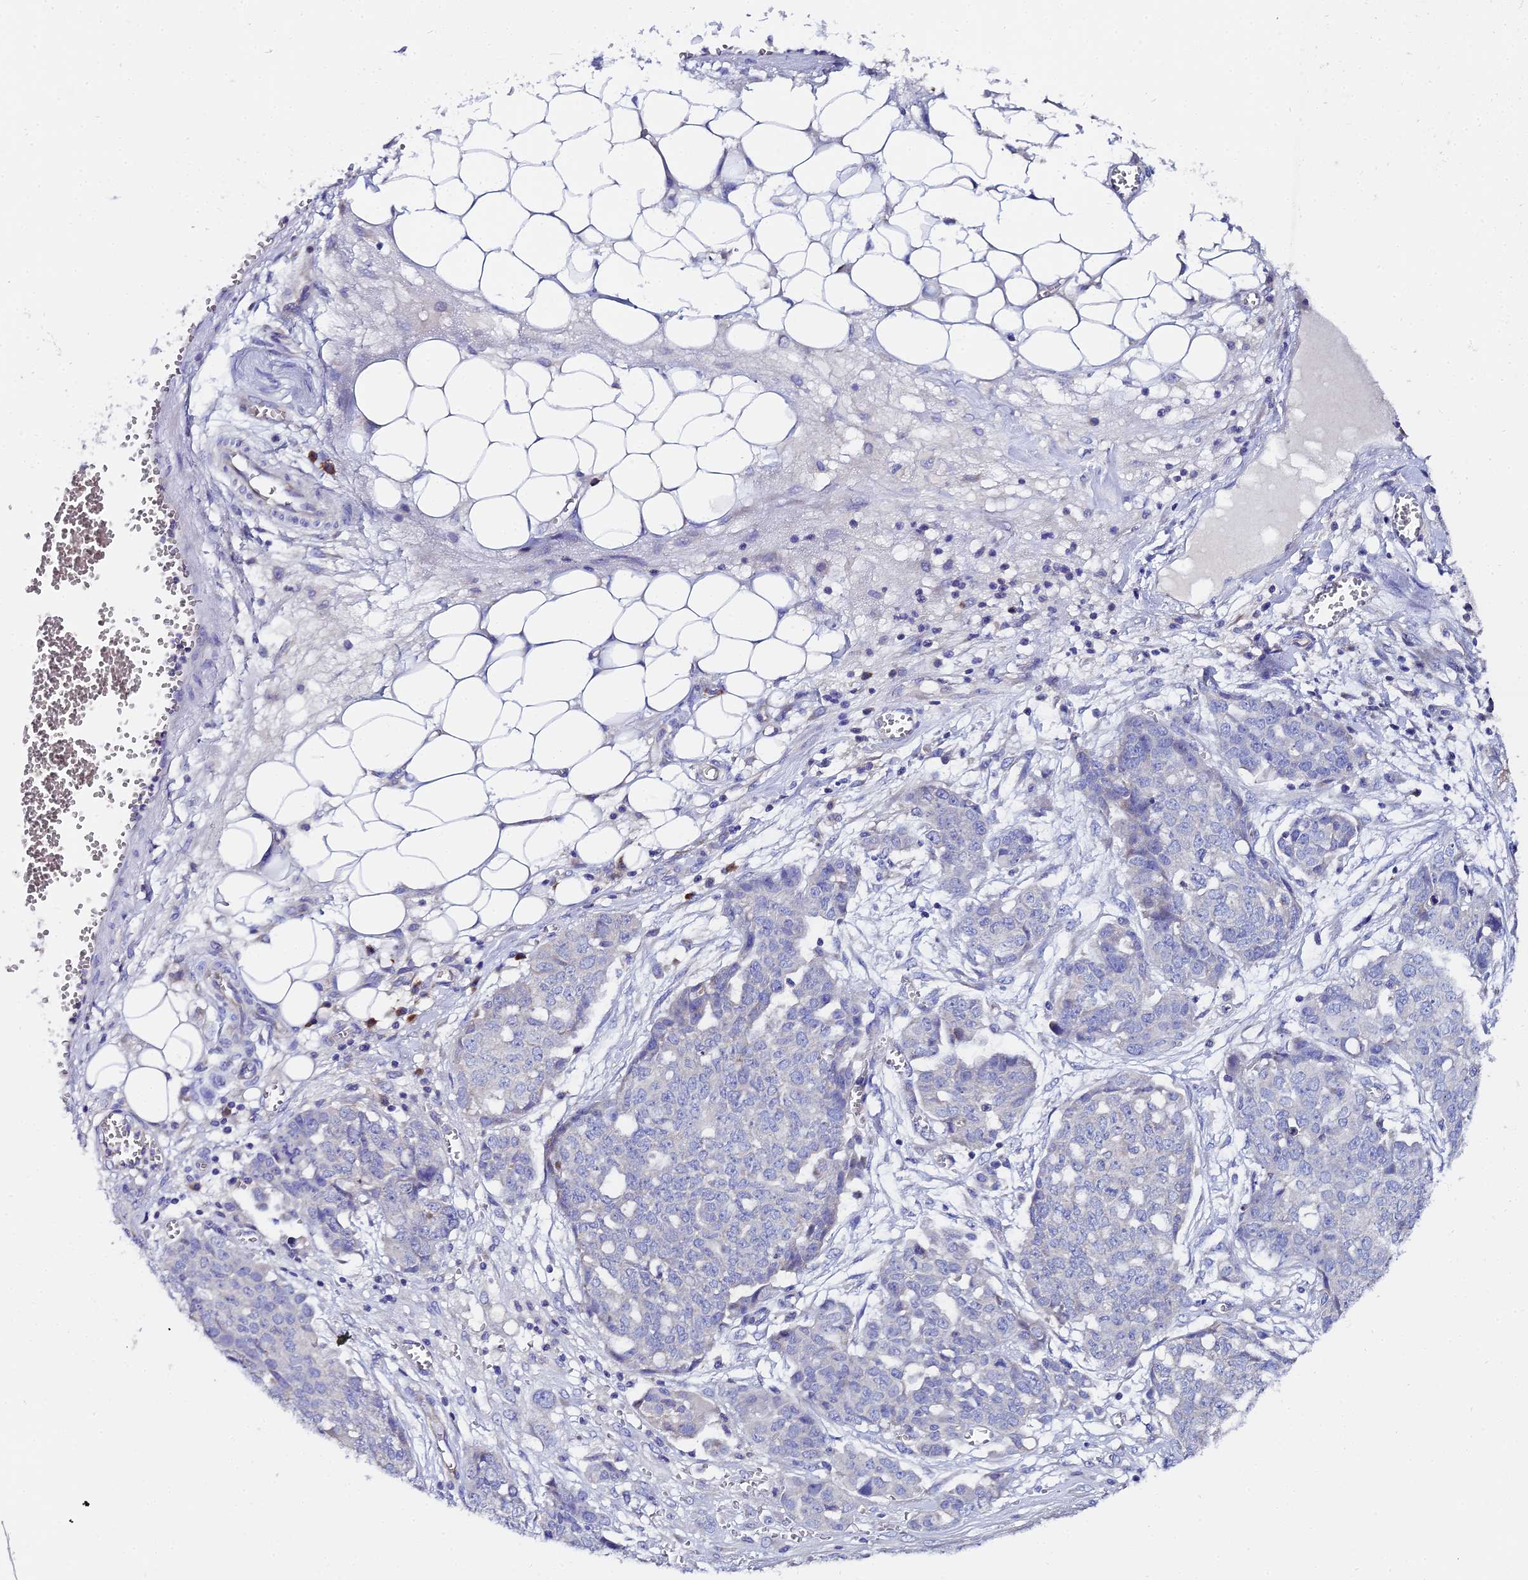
{"staining": {"intensity": "negative", "quantity": "none", "location": "none"}, "tissue": "ovarian cancer", "cell_type": "Tumor cells", "image_type": "cancer", "snomed": [{"axis": "morphology", "description": "Cystadenocarcinoma, serous, NOS"}, {"axis": "topography", "description": "Soft tissue"}, {"axis": "topography", "description": "Ovary"}], "caption": "There is no significant expression in tumor cells of ovarian cancer (serous cystadenocarcinoma).", "gene": "UBE2L3", "patient": {"sex": "female", "age": 57}}